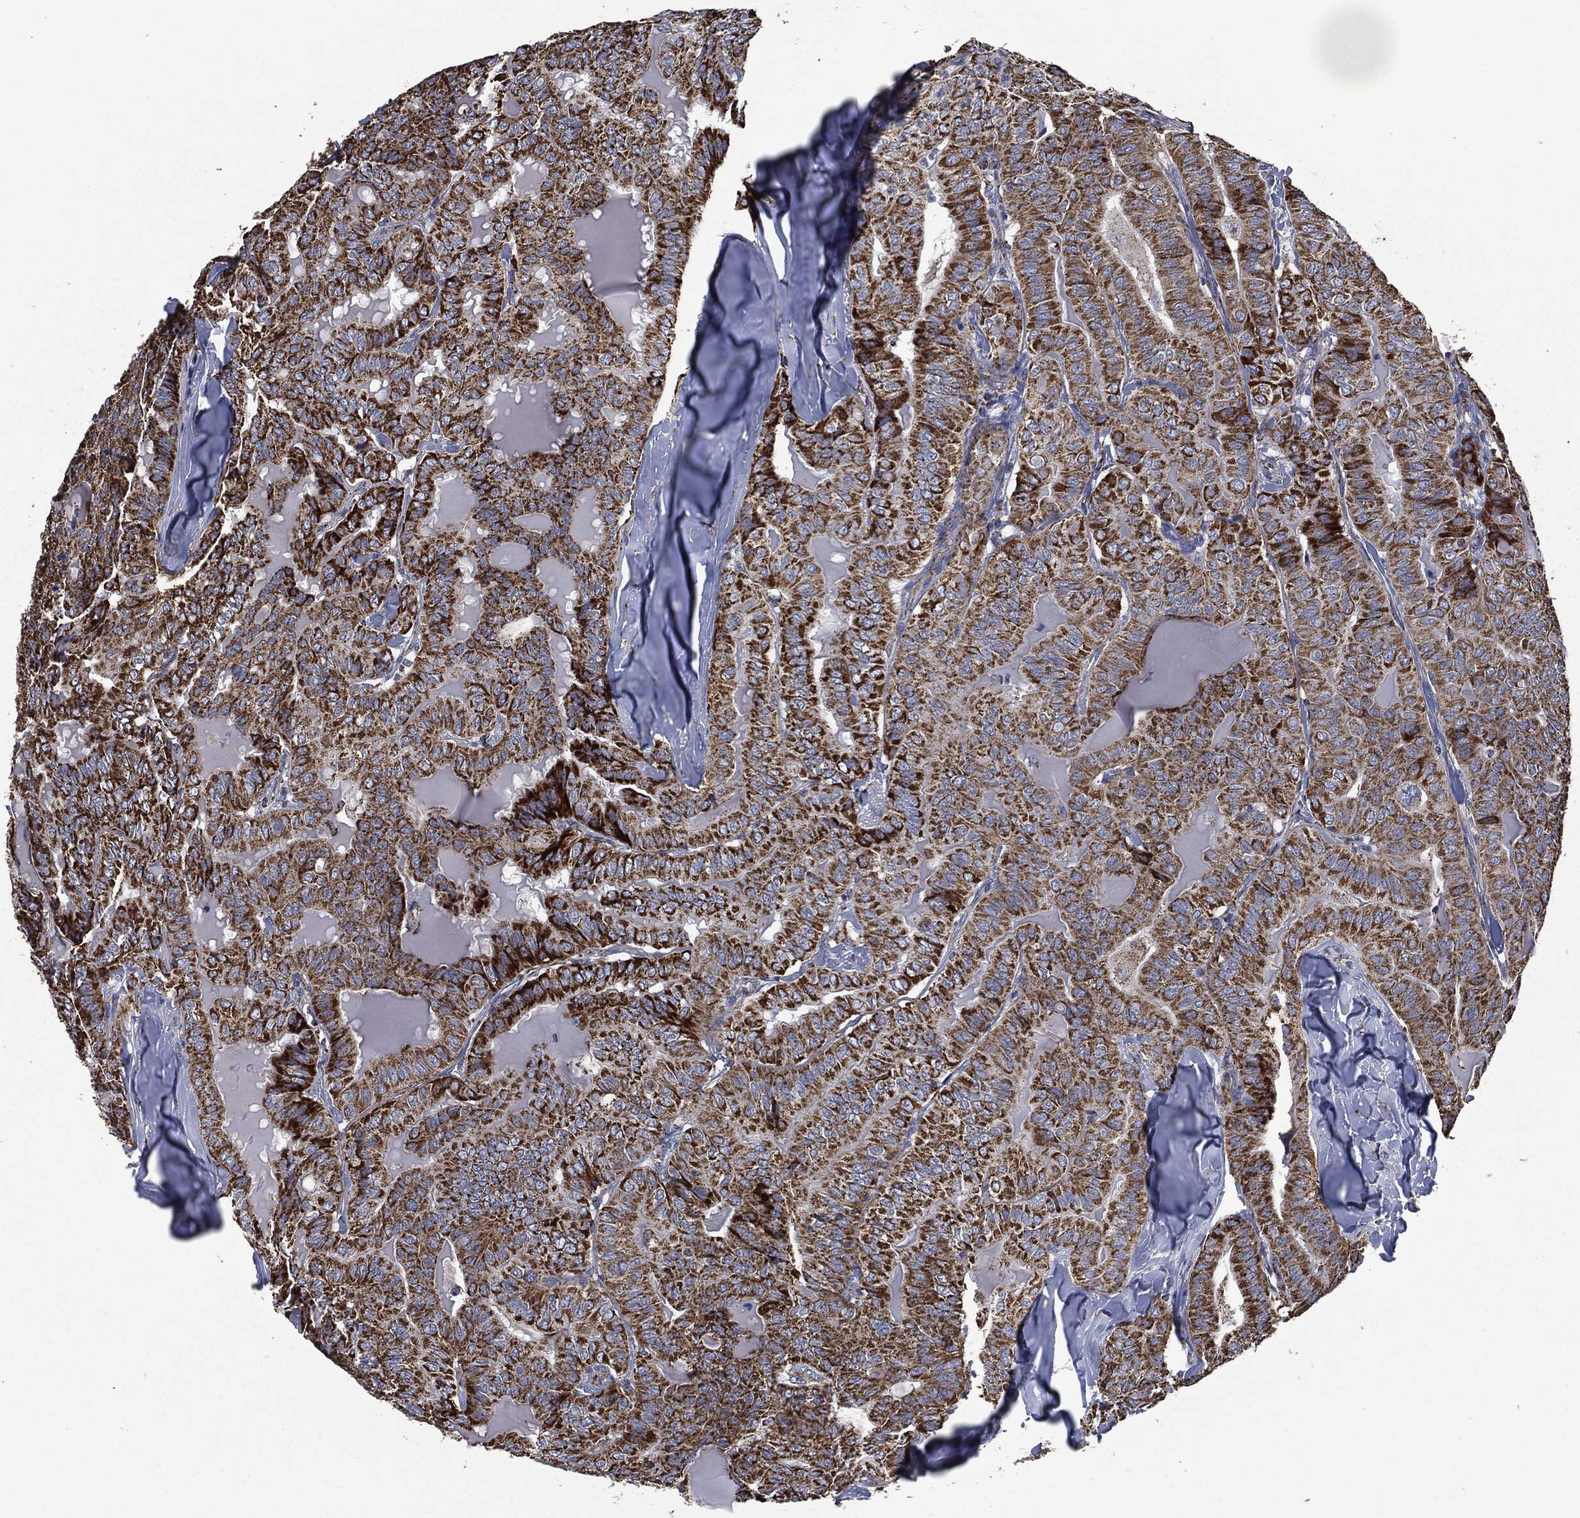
{"staining": {"intensity": "strong", "quantity": ">75%", "location": "cytoplasmic/membranous"}, "tissue": "thyroid cancer", "cell_type": "Tumor cells", "image_type": "cancer", "snomed": [{"axis": "morphology", "description": "Papillary adenocarcinoma, NOS"}, {"axis": "topography", "description": "Thyroid gland"}], "caption": "Thyroid cancer (papillary adenocarcinoma) stained for a protein reveals strong cytoplasmic/membranous positivity in tumor cells. Nuclei are stained in blue.", "gene": "RYK", "patient": {"sex": "female", "age": 68}}